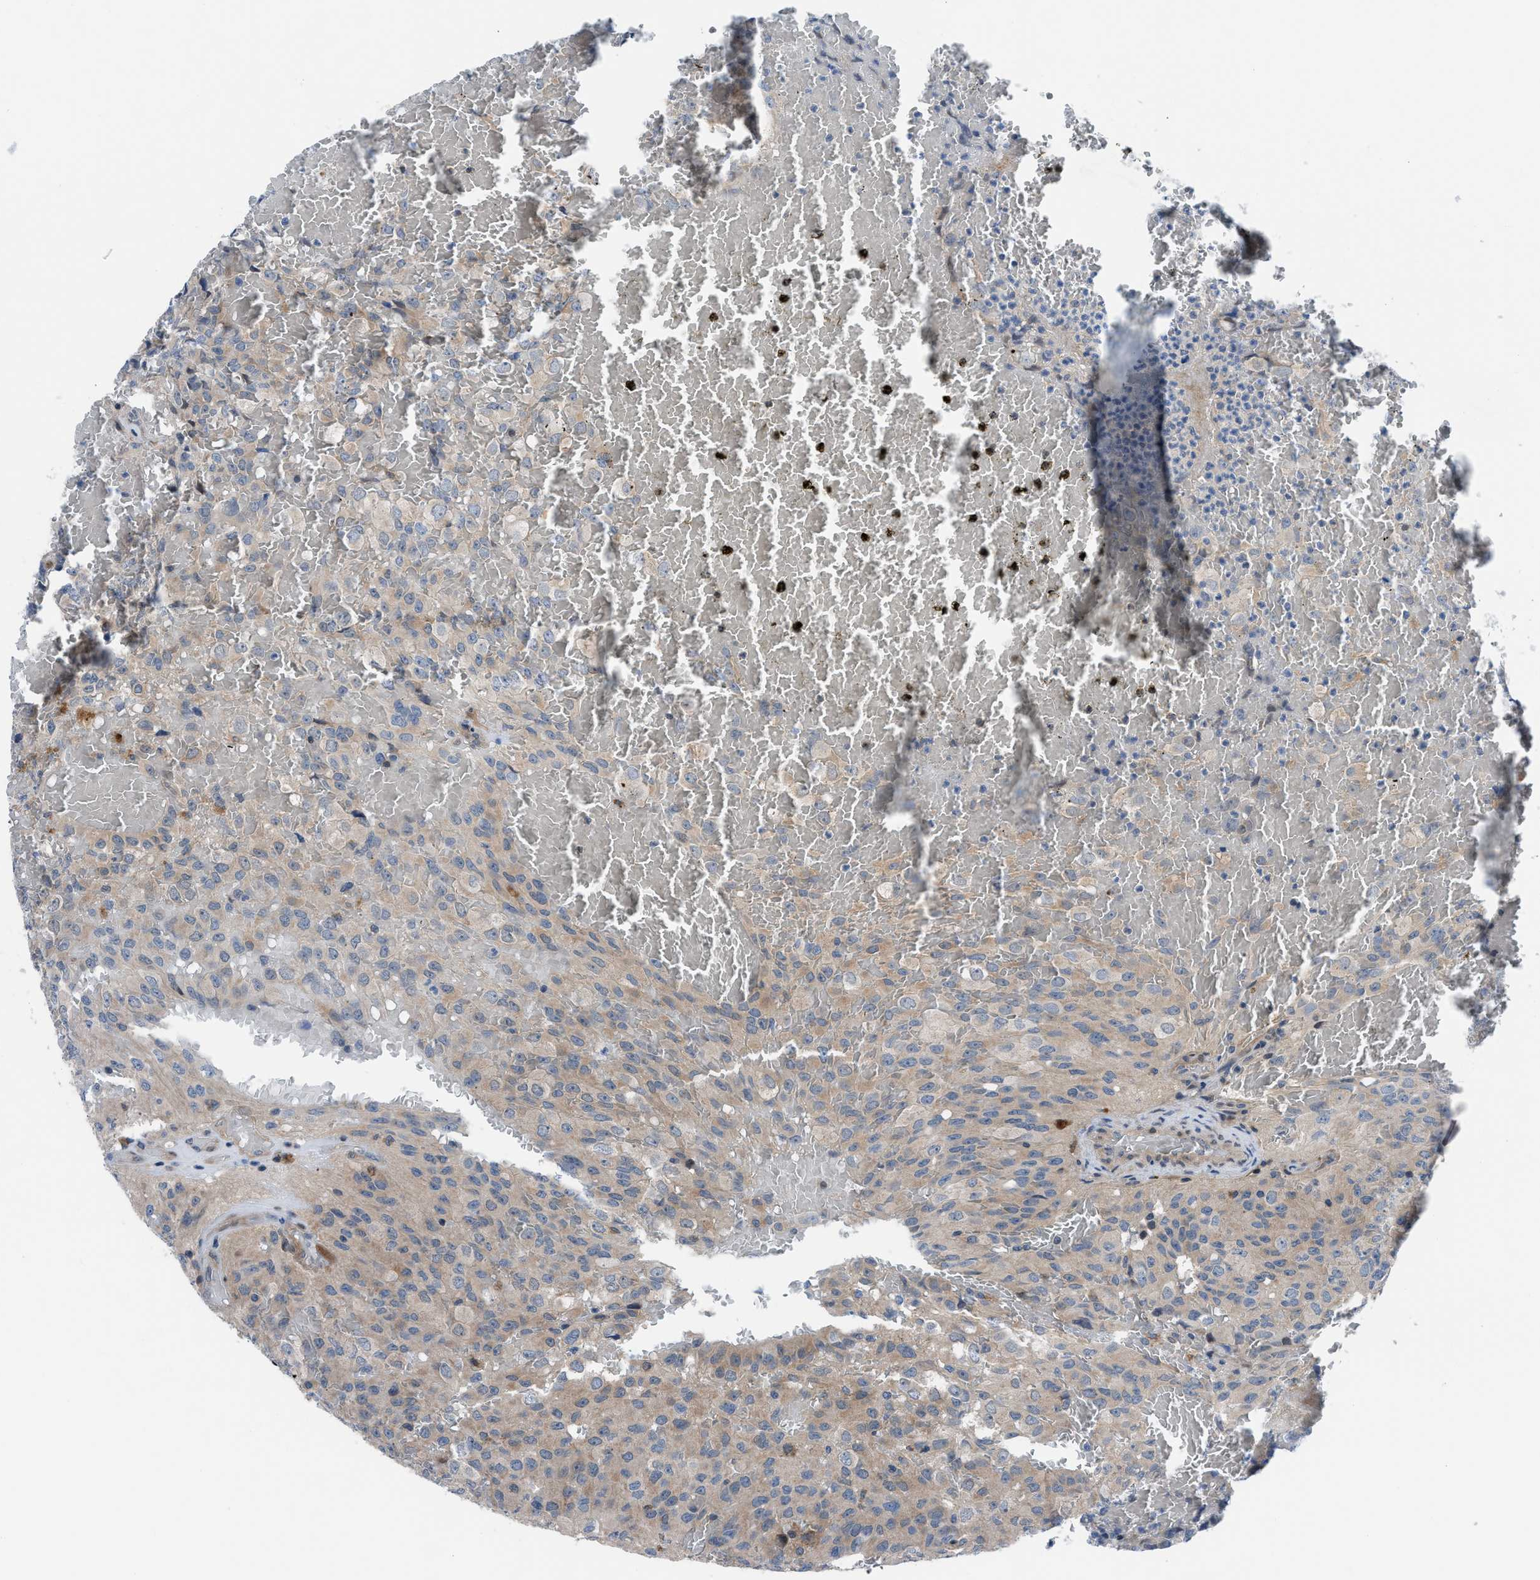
{"staining": {"intensity": "weak", "quantity": ">75%", "location": "cytoplasmic/membranous"}, "tissue": "glioma", "cell_type": "Tumor cells", "image_type": "cancer", "snomed": [{"axis": "morphology", "description": "Glioma, malignant, High grade"}, {"axis": "topography", "description": "Brain"}], "caption": "Immunohistochemical staining of human glioma reveals weak cytoplasmic/membranous protein staining in about >75% of tumor cells.", "gene": "TMEM45B", "patient": {"sex": "male", "age": 32}}